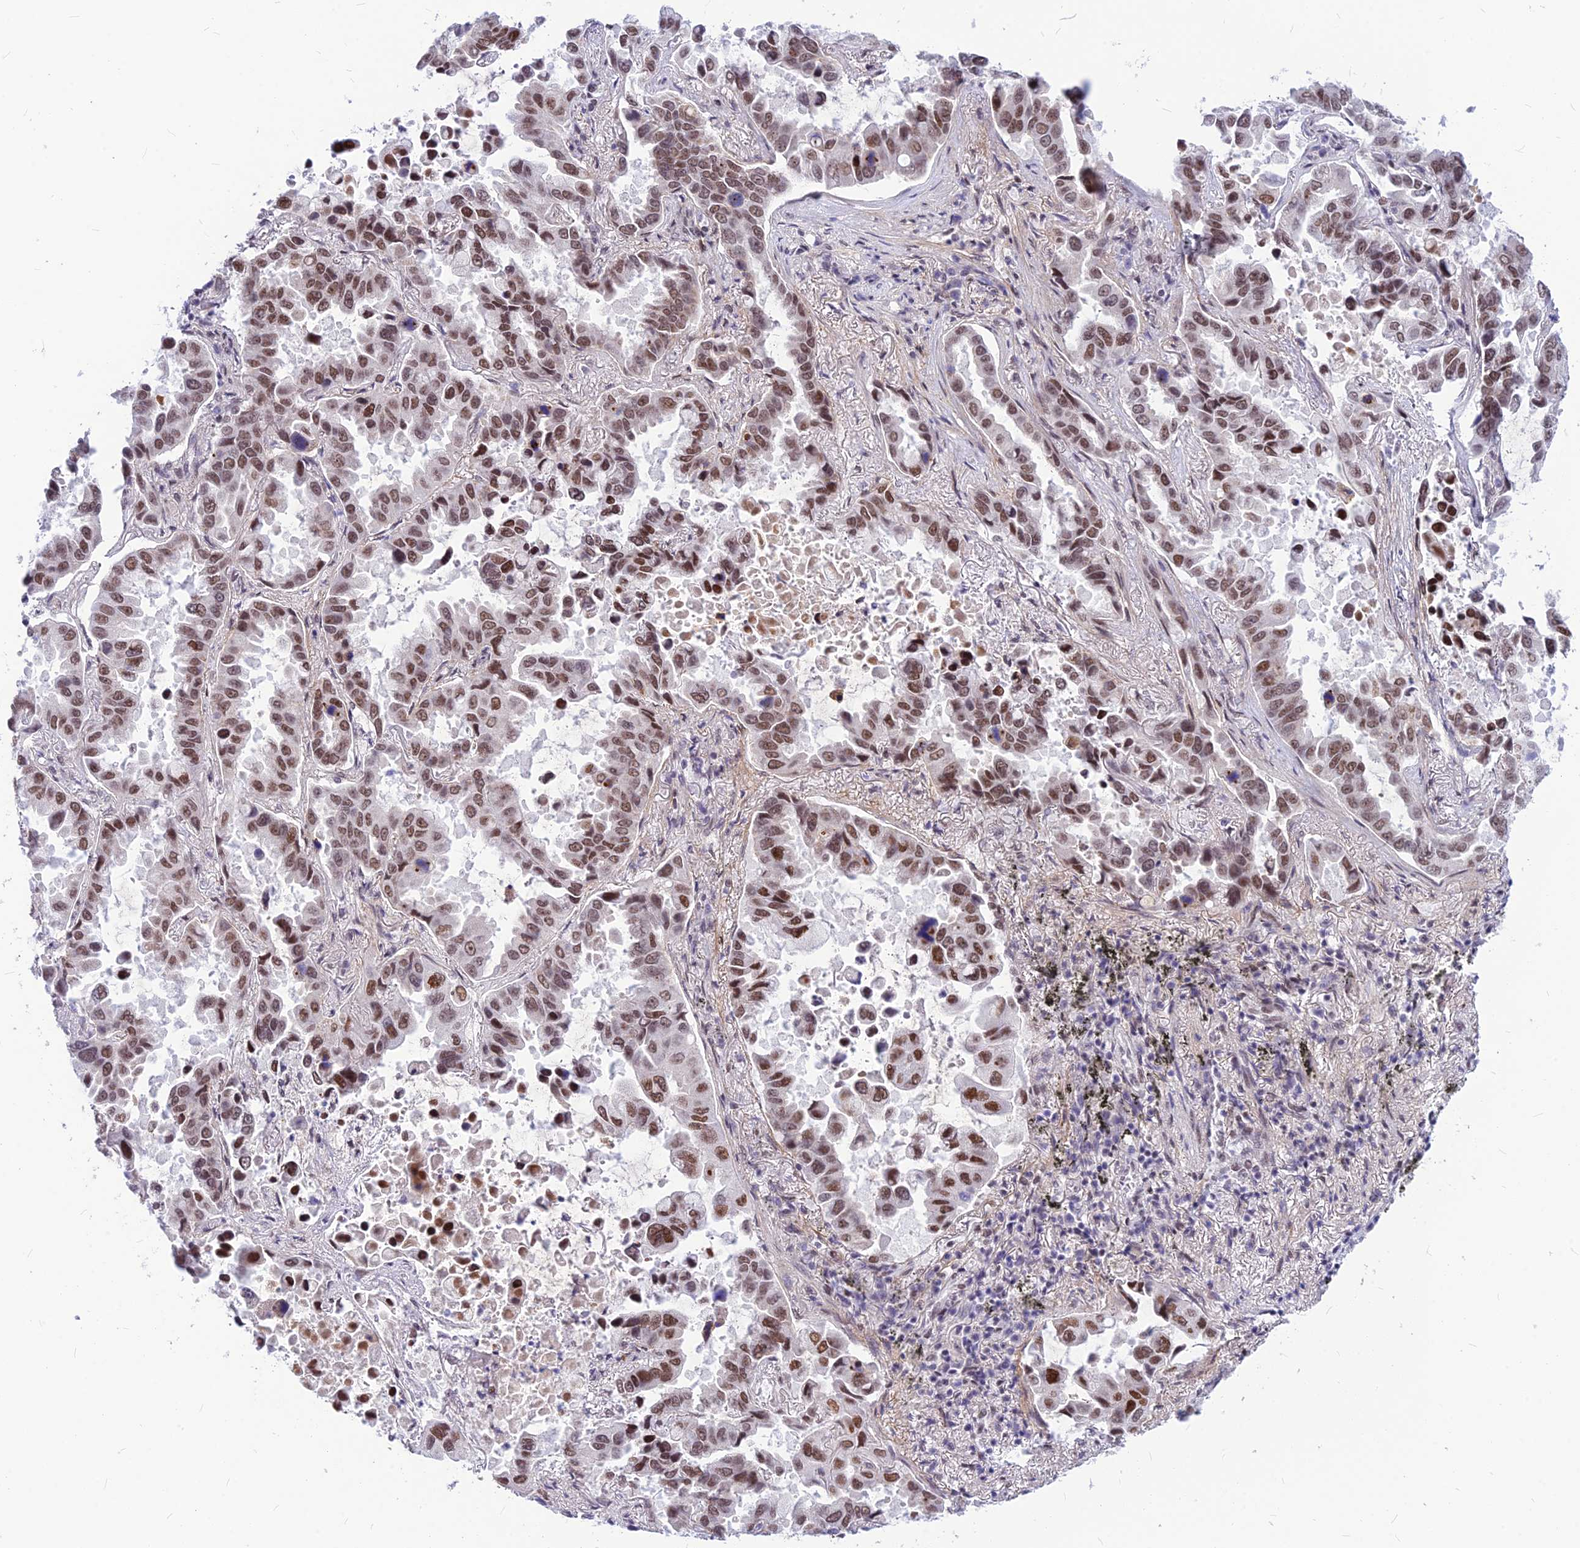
{"staining": {"intensity": "moderate", "quantity": ">75%", "location": "nuclear"}, "tissue": "lung cancer", "cell_type": "Tumor cells", "image_type": "cancer", "snomed": [{"axis": "morphology", "description": "Adenocarcinoma, NOS"}, {"axis": "topography", "description": "Lung"}], "caption": "Immunohistochemical staining of human lung cancer reveals medium levels of moderate nuclear protein positivity in about >75% of tumor cells.", "gene": "KCTD13", "patient": {"sex": "male", "age": 64}}